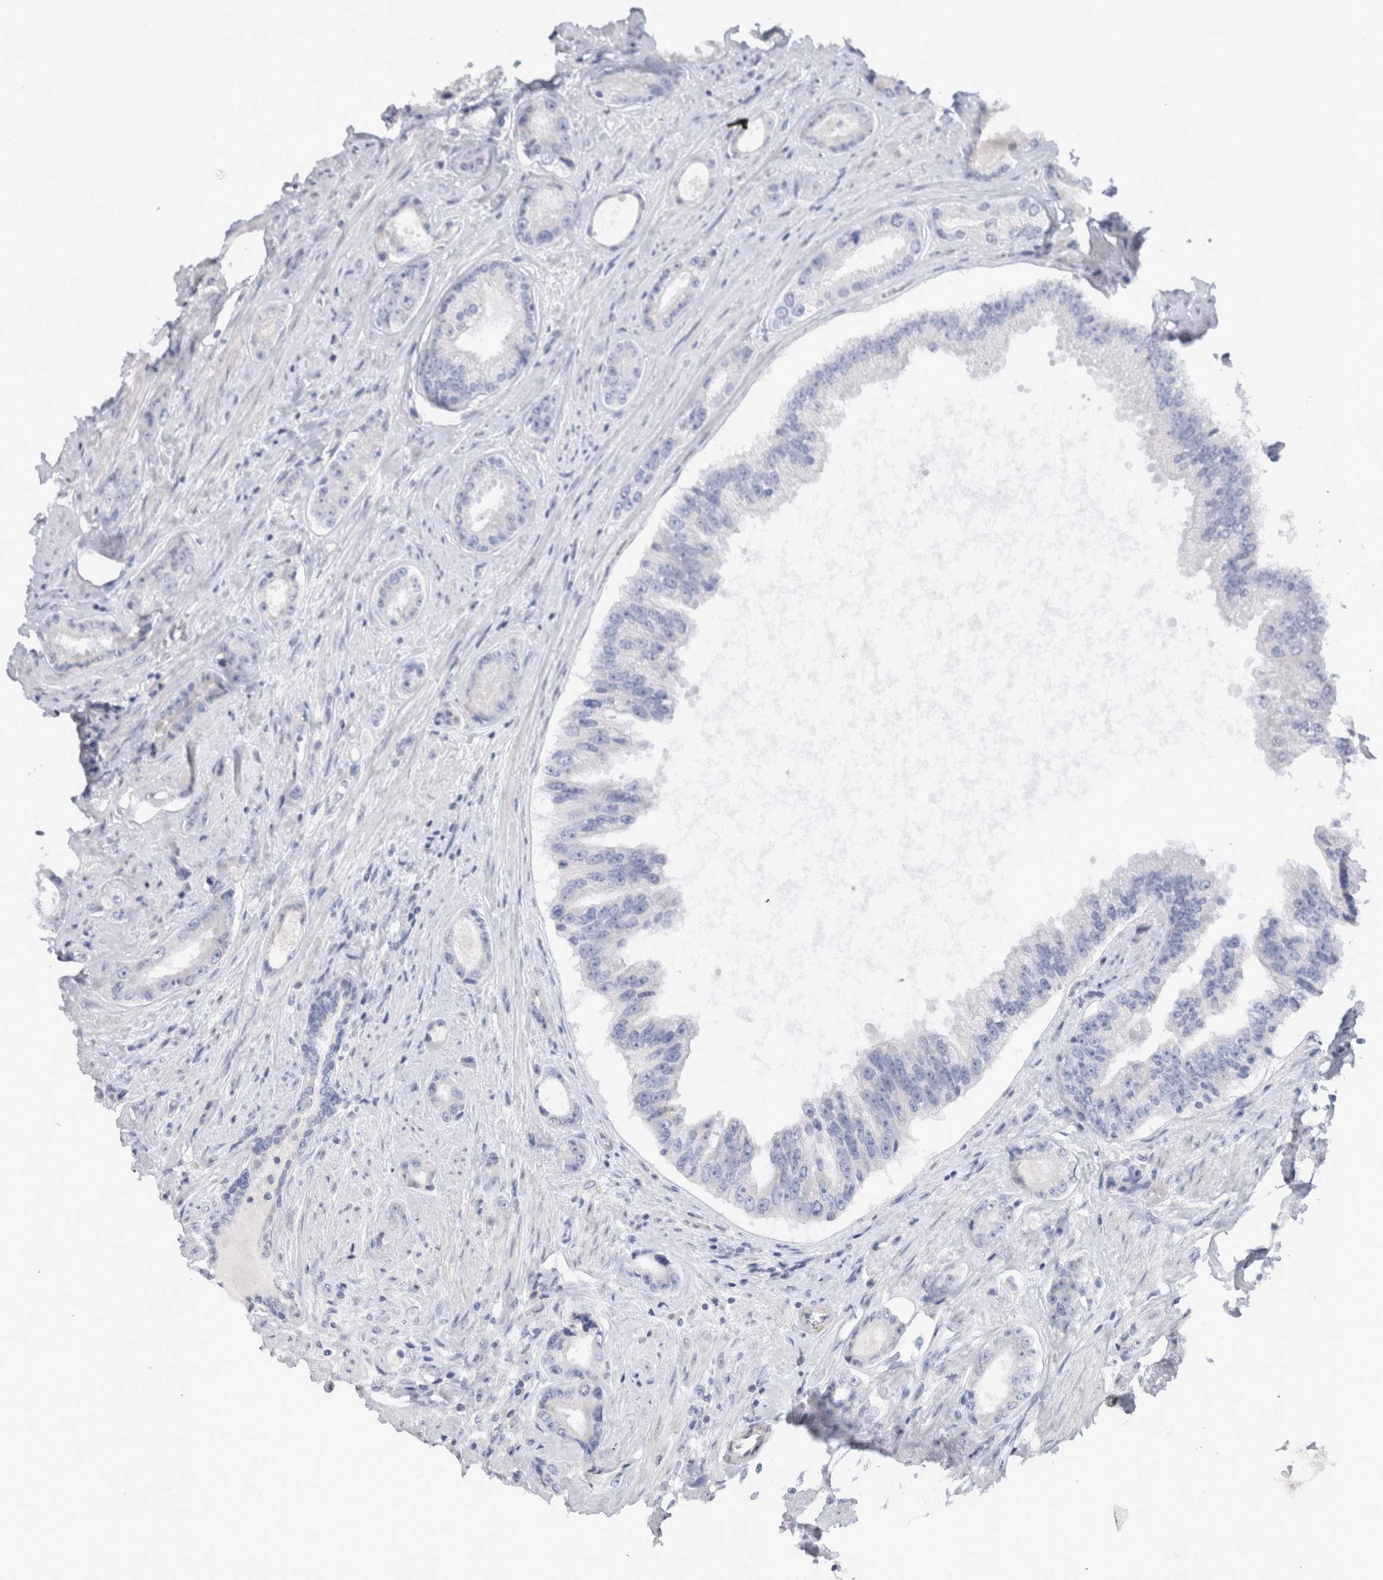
{"staining": {"intensity": "negative", "quantity": "none", "location": "none"}, "tissue": "prostate cancer", "cell_type": "Tumor cells", "image_type": "cancer", "snomed": [{"axis": "morphology", "description": "Adenocarcinoma, High grade"}, {"axis": "topography", "description": "Prostate"}], "caption": "There is no significant staining in tumor cells of prostate cancer (adenocarcinoma (high-grade)).", "gene": "C9orf50", "patient": {"sex": "male", "age": 61}}